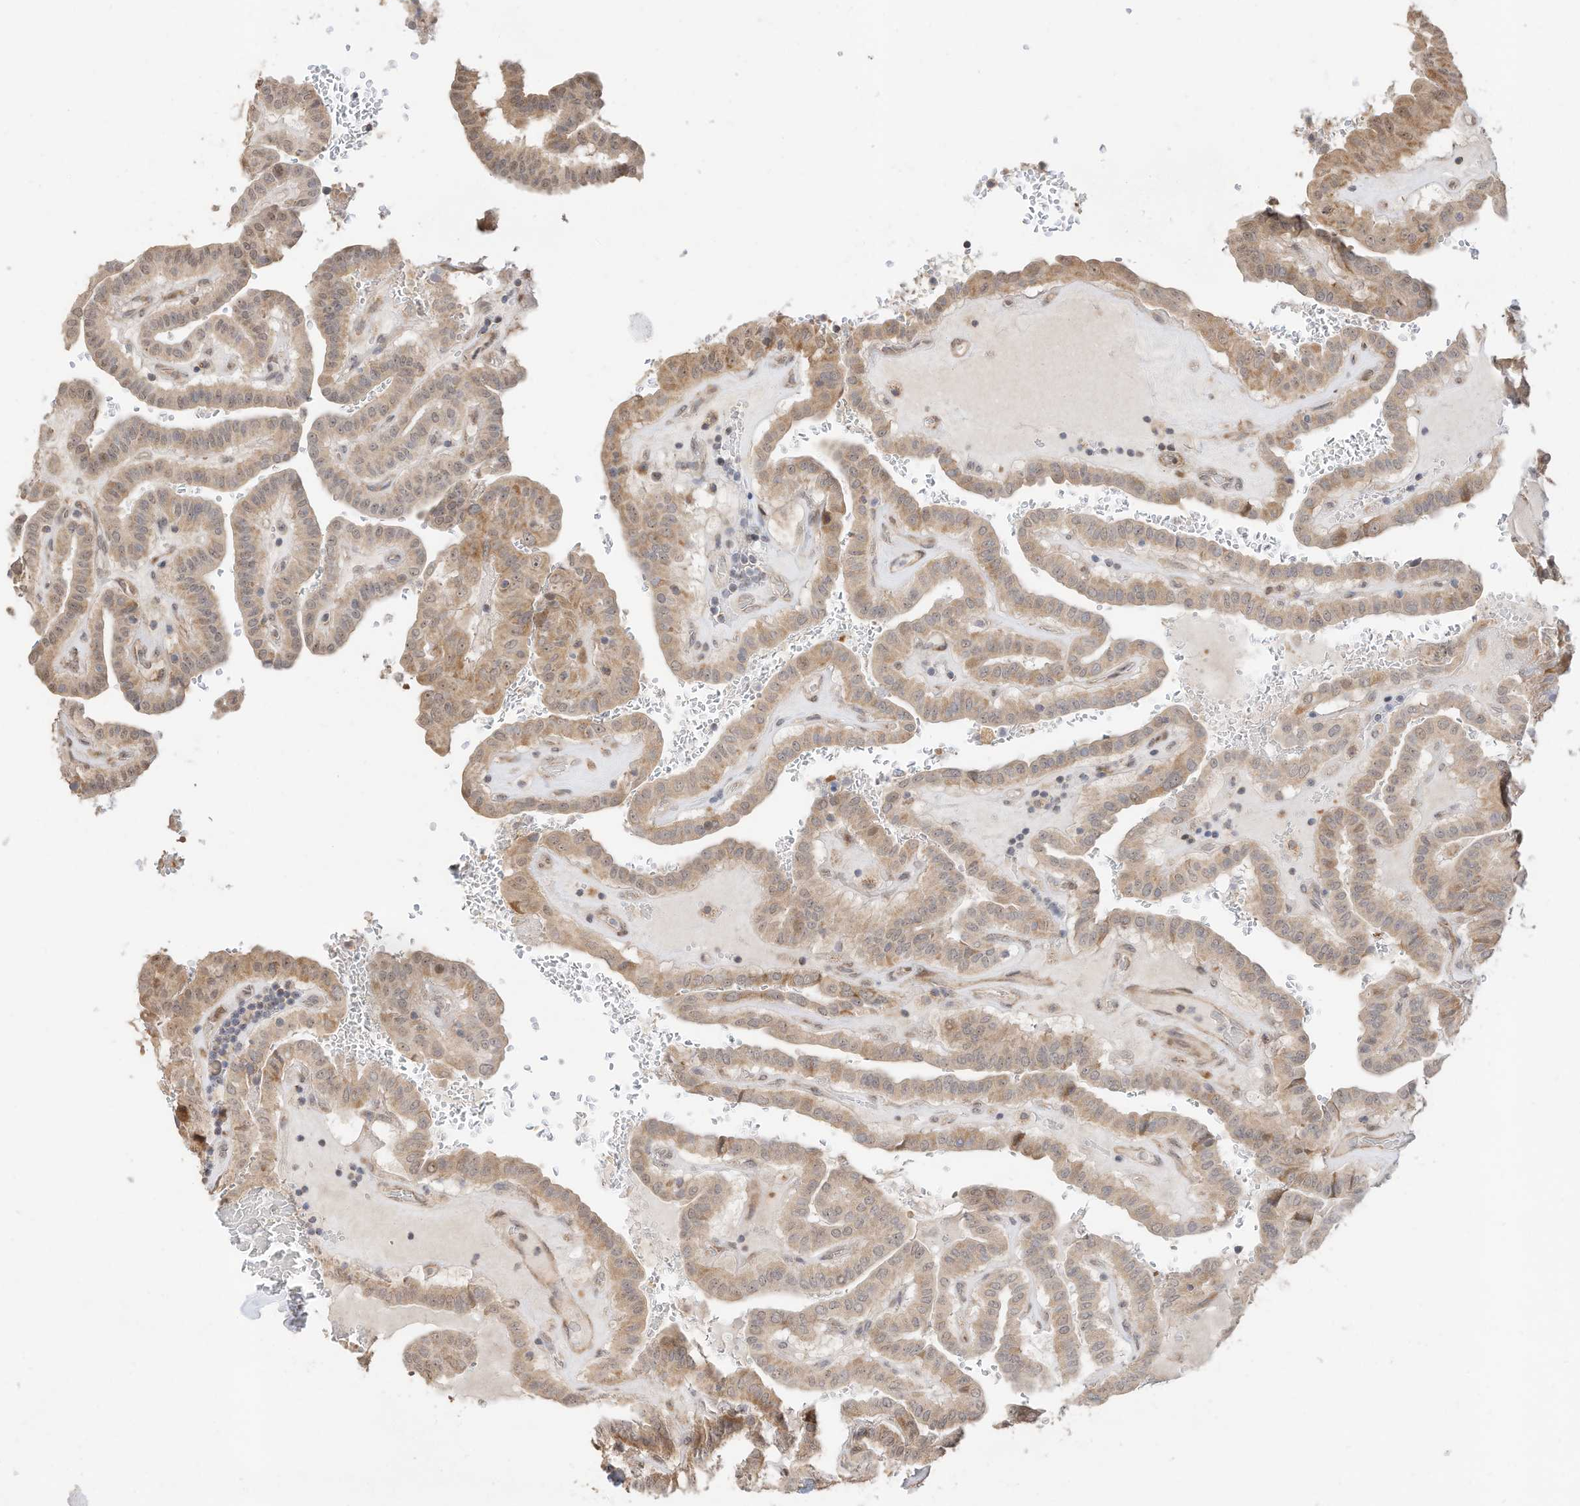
{"staining": {"intensity": "weak", "quantity": ">75%", "location": "cytoplasmic/membranous"}, "tissue": "thyroid cancer", "cell_type": "Tumor cells", "image_type": "cancer", "snomed": [{"axis": "morphology", "description": "Papillary adenocarcinoma, NOS"}, {"axis": "topography", "description": "Thyroid gland"}], "caption": "Thyroid cancer (papillary adenocarcinoma) stained for a protein exhibits weak cytoplasmic/membranous positivity in tumor cells.", "gene": "CAGE1", "patient": {"sex": "male", "age": 77}}